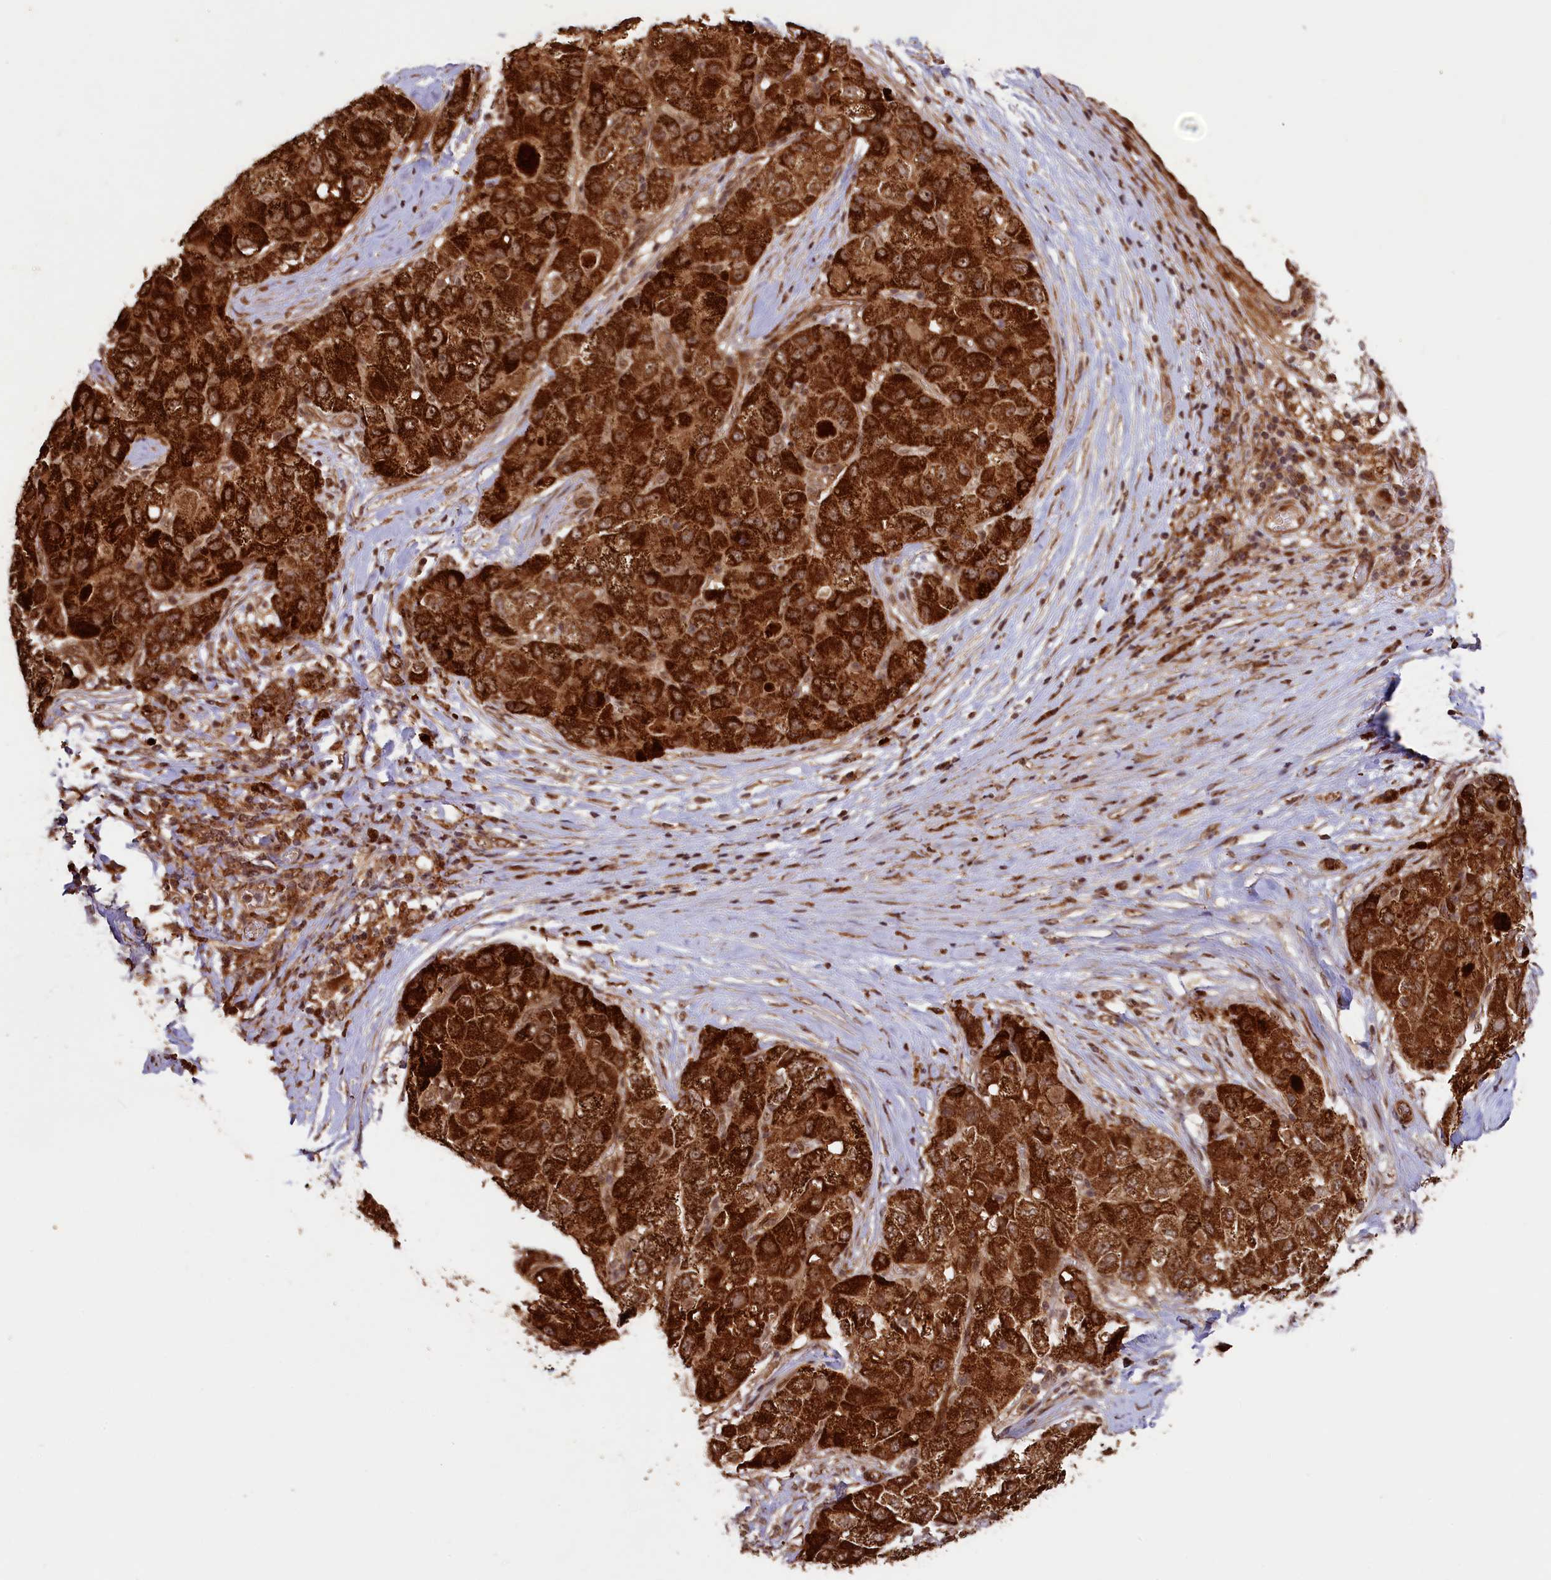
{"staining": {"intensity": "strong", "quantity": ">75%", "location": "cytoplasmic/membranous"}, "tissue": "liver cancer", "cell_type": "Tumor cells", "image_type": "cancer", "snomed": [{"axis": "morphology", "description": "Carcinoma, Hepatocellular, NOS"}, {"axis": "topography", "description": "Liver"}], "caption": "Human hepatocellular carcinoma (liver) stained with a protein marker shows strong staining in tumor cells.", "gene": "SHPRH", "patient": {"sex": "male", "age": 80}}